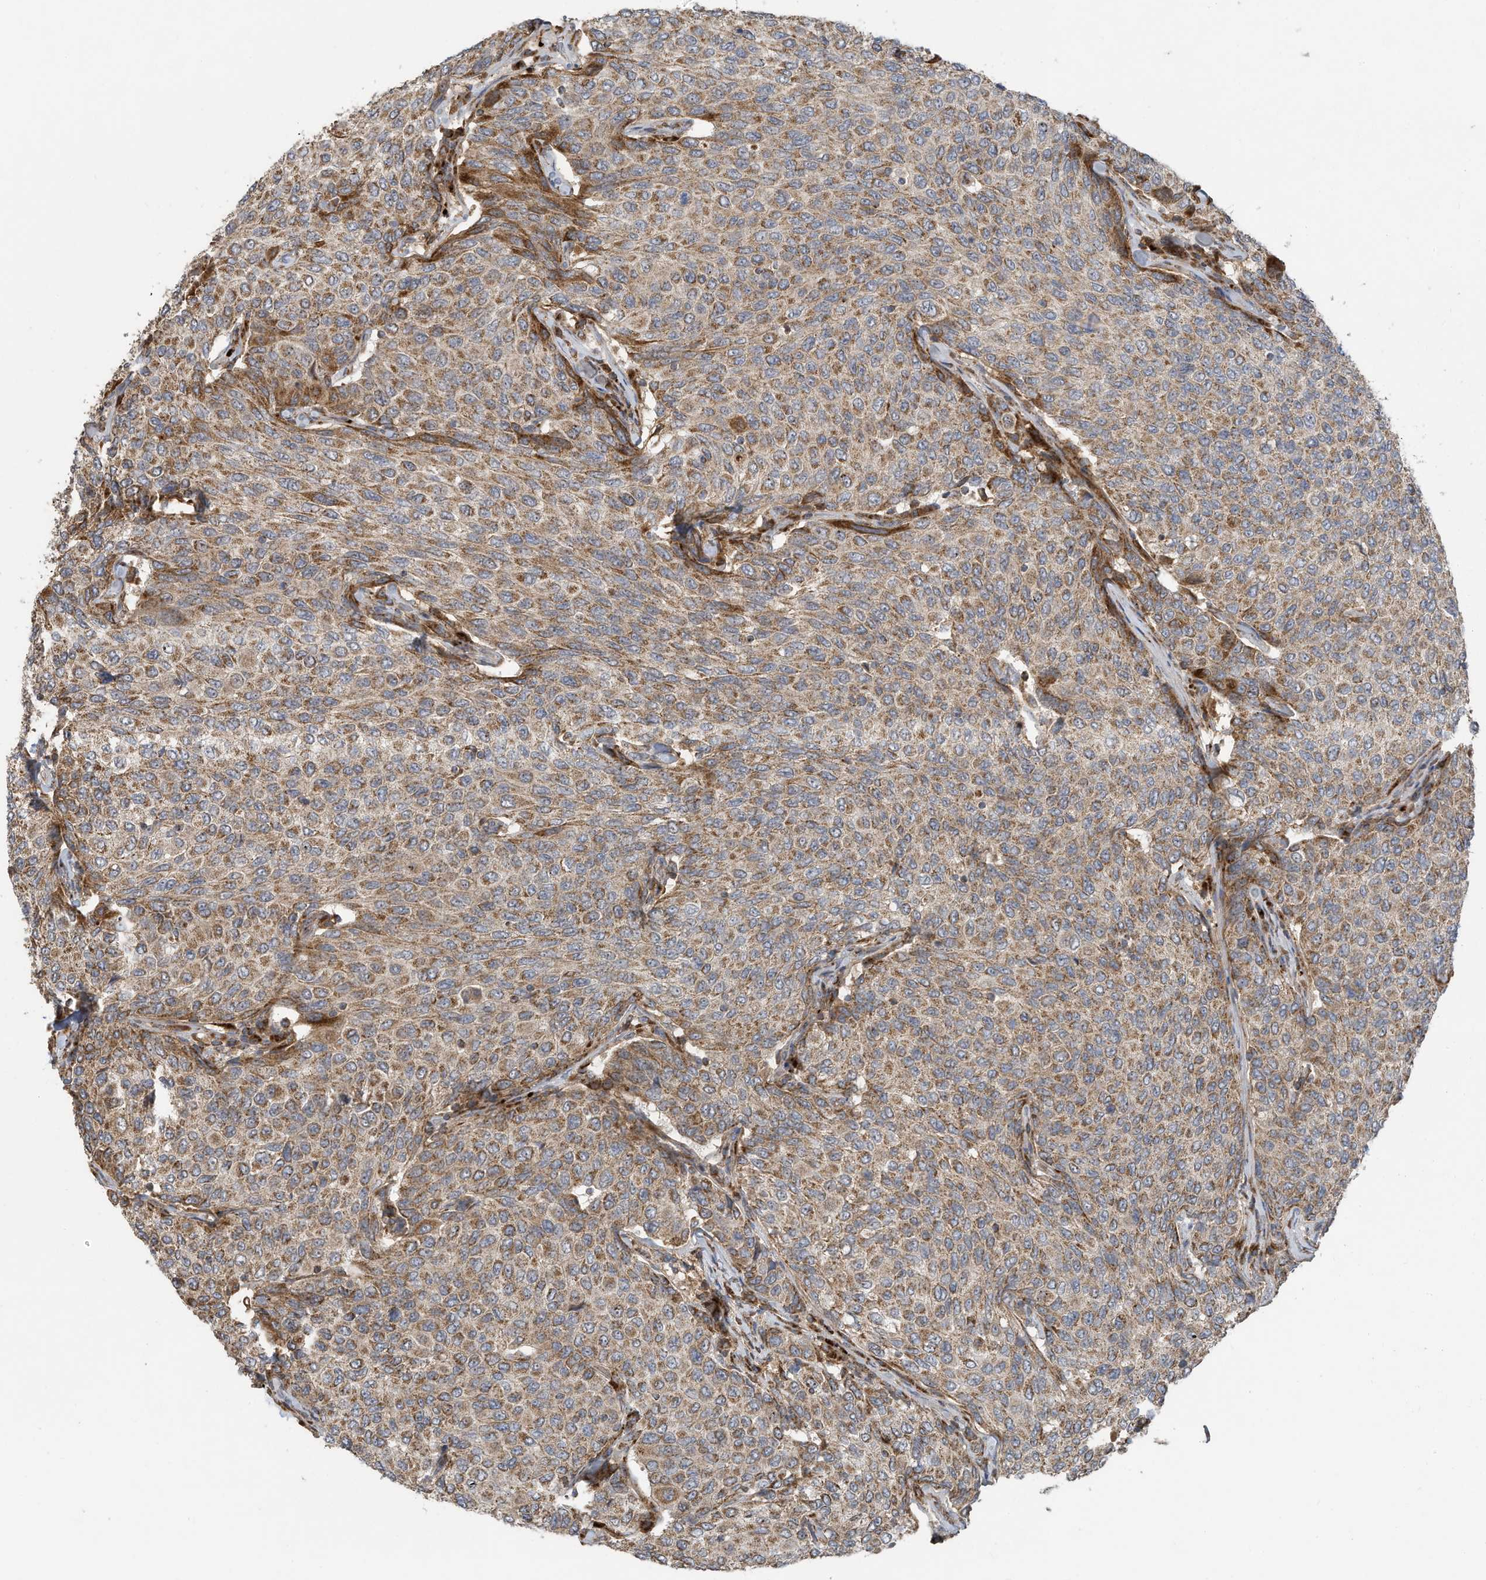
{"staining": {"intensity": "moderate", "quantity": ">75%", "location": "cytoplasmic/membranous"}, "tissue": "breast cancer", "cell_type": "Tumor cells", "image_type": "cancer", "snomed": [{"axis": "morphology", "description": "Duct carcinoma"}, {"axis": "topography", "description": "Breast"}], "caption": "Brown immunohistochemical staining in breast invasive ductal carcinoma shows moderate cytoplasmic/membranous positivity in about >75% of tumor cells.", "gene": "C2orf74", "patient": {"sex": "female", "age": 55}}